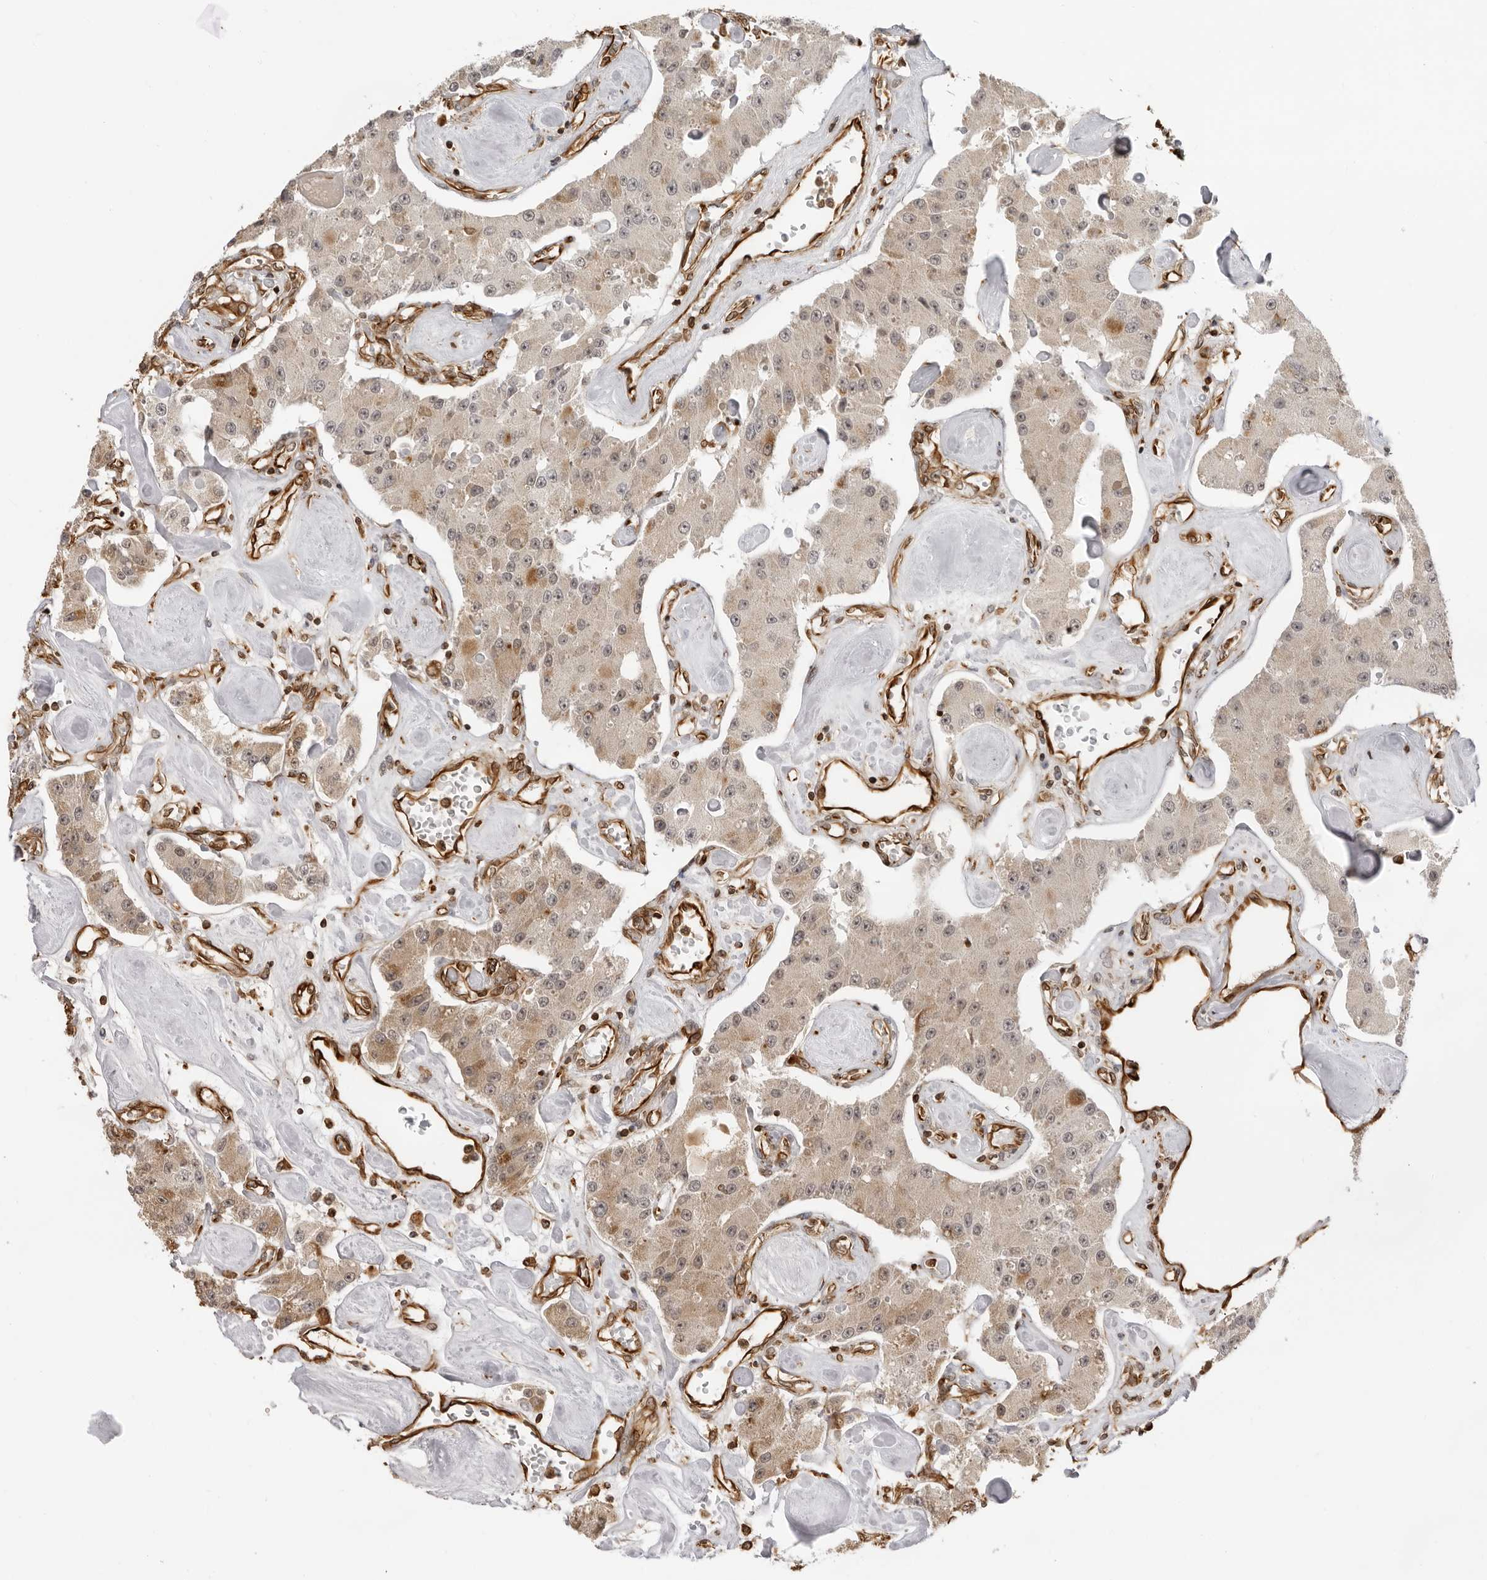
{"staining": {"intensity": "weak", "quantity": "<25%", "location": "cytoplasmic/membranous"}, "tissue": "carcinoid", "cell_type": "Tumor cells", "image_type": "cancer", "snomed": [{"axis": "morphology", "description": "Carcinoid, malignant, NOS"}, {"axis": "topography", "description": "Pancreas"}], "caption": "Tumor cells show no significant positivity in carcinoid.", "gene": "DYNLT5", "patient": {"sex": "male", "age": 41}}